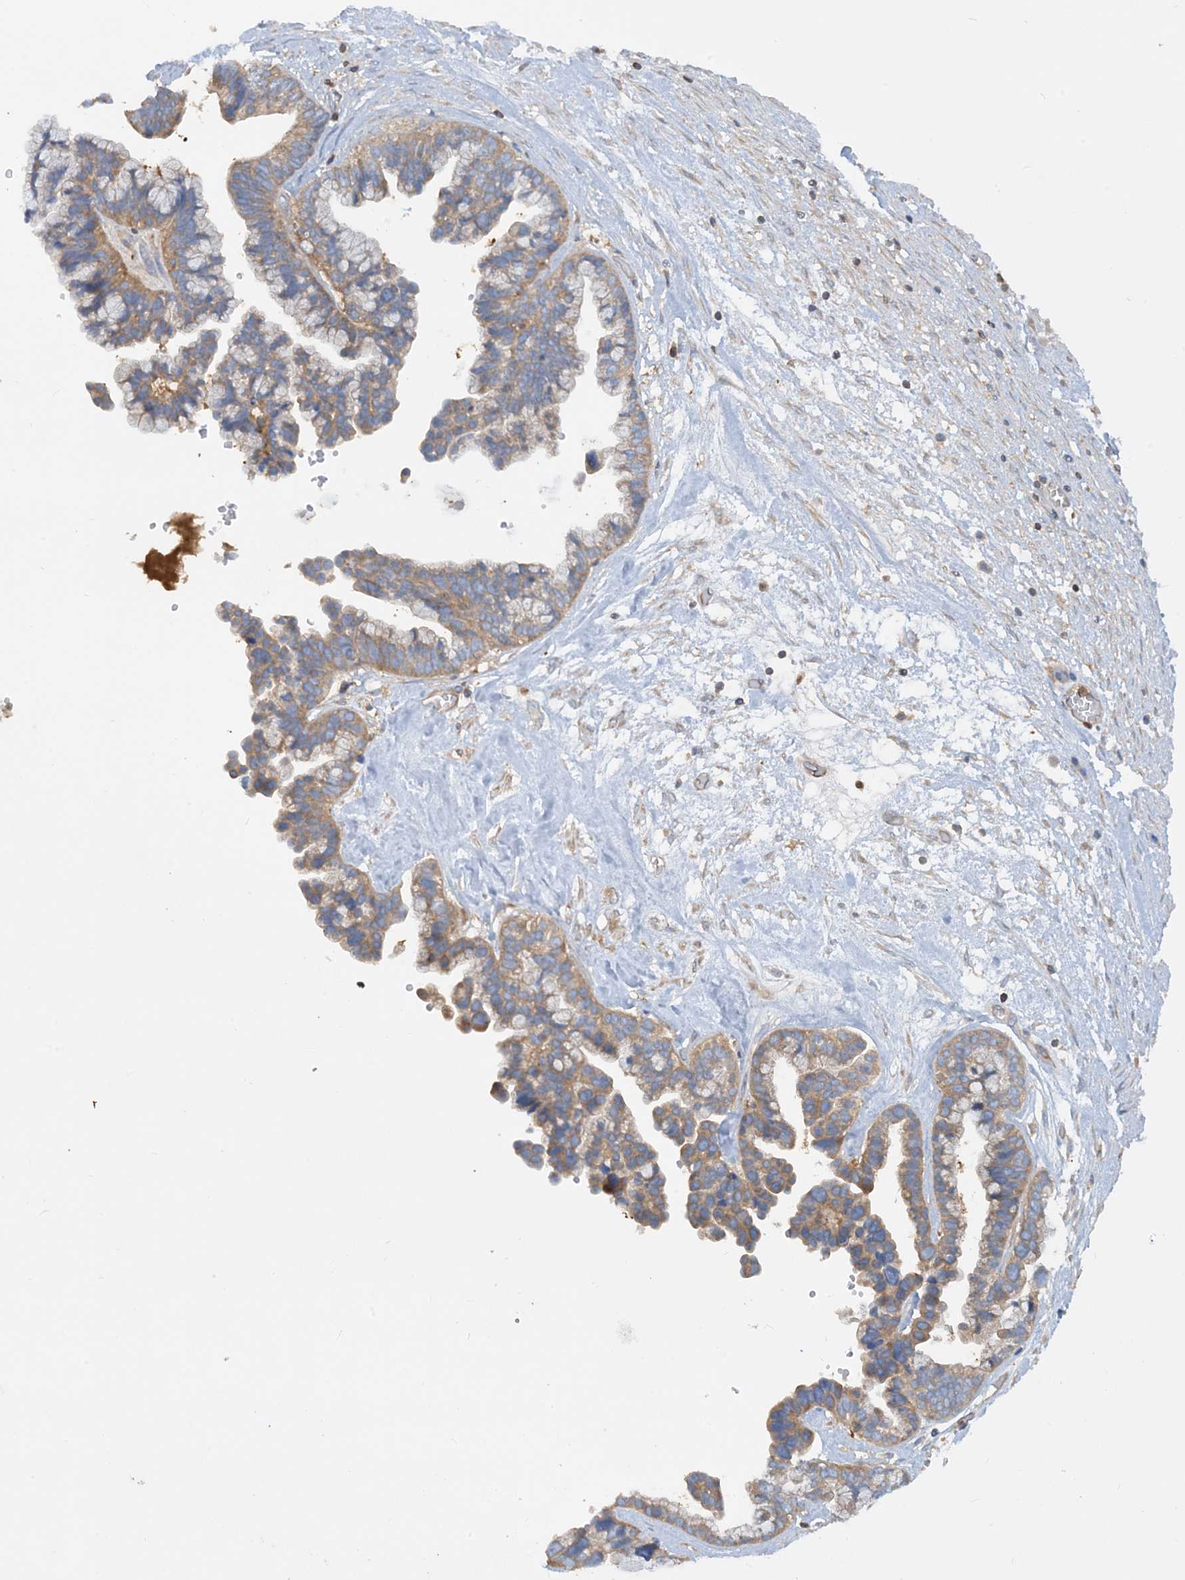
{"staining": {"intensity": "moderate", "quantity": ">75%", "location": "cytoplasmic/membranous"}, "tissue": "ovarian cancer", "cell_type": "Tumor cells", "image_type": "cancer", "snomed": [{"axis": "morphology", "description": "Cystadenocarcinoma, serous, NOS"}, {"axis": "topography", "description": "Ovary"}], "caption": "An immunohistochemistry (IHC) image of tumor tissue is shown. Protein staining in brown labels moderate cytoplasmic/membranous positivity in ovarian cancer within tumor cells.", "gene": "SFMBT2", "patient": {"sex": "female", "age": 56}}